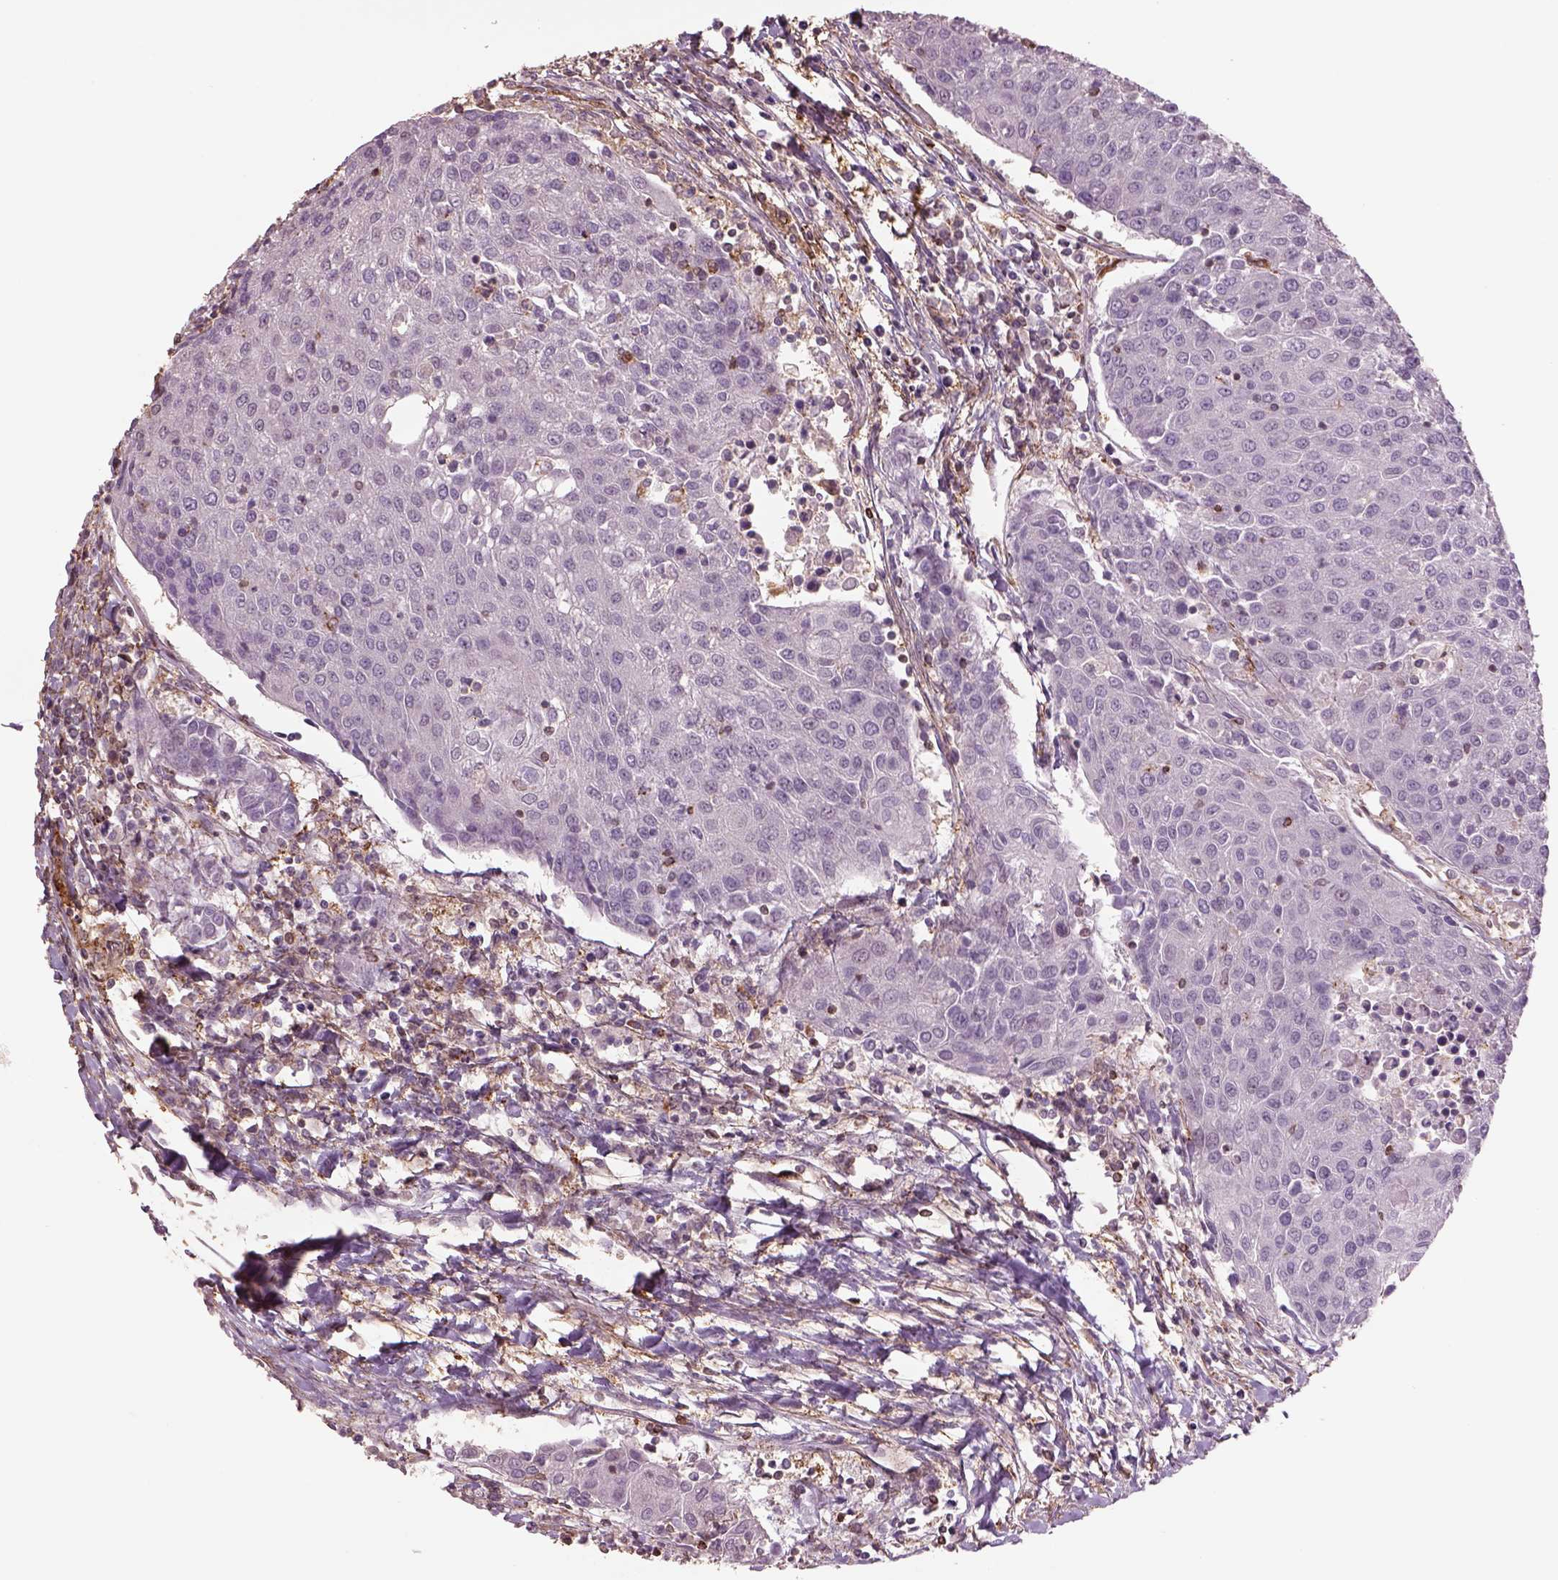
{"staining": {"intensity": "negative", "quantity": "none", "location": "none"}, "tissue": "urothelial cancer", "cell_type": "Tumor cells", "image_type": "cancer", "snomed": [{"axis": "morphology", "description": "Urothelial carcinoma, High grade"}, {"axis": "topography", "description": "Urinary bladder"}], "caption": "This is a micrograph of immunohistochemistry staining of urothelial carcinoma (high-grade), which shows no staining in tumor cells.", "gene": "LIN7A", "patient": {"sex": "female", "age": 85}}